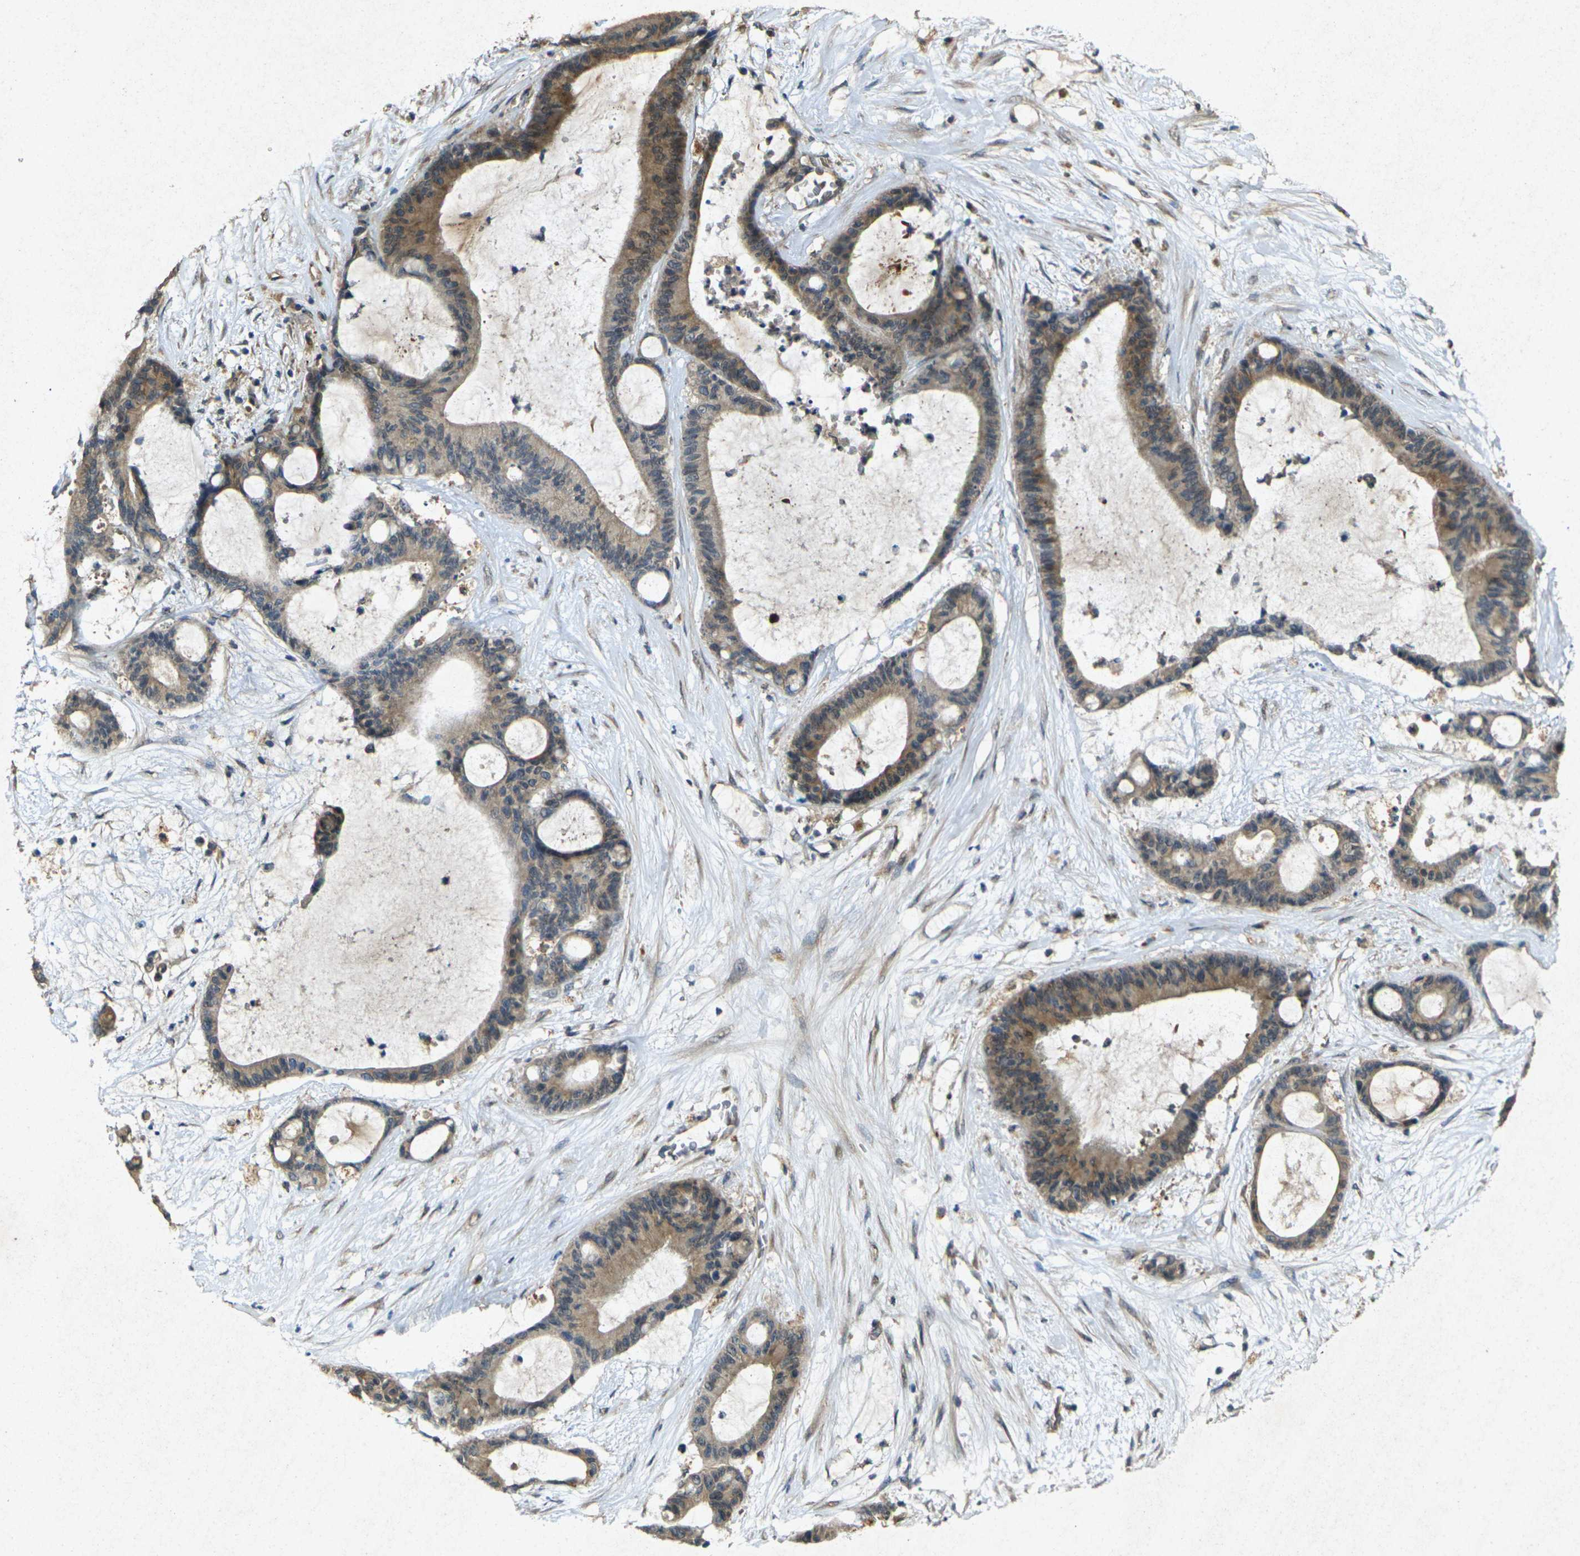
{"staining": {"intensity": "moderate", "quantity": ">75%", "location": "cytoplasmic/membranous"}, "tissue": "liver cancer", "cell_type": "Tumor cells", "image_type": "cancer", "snomed": [{"axis": "morphology", "description": "Cholangiocarcinoma"}, {"axis": "topography", "description": "Liver"}], "caption": "A high-resolution image shows immunohistochemistry staining of liver cancer, which displays moderate cytoplasmic/membranous positivity in approximately >75% of tumor cells.", "gene": "RGMA", "patient": {"sex": "female", "age": 73}}